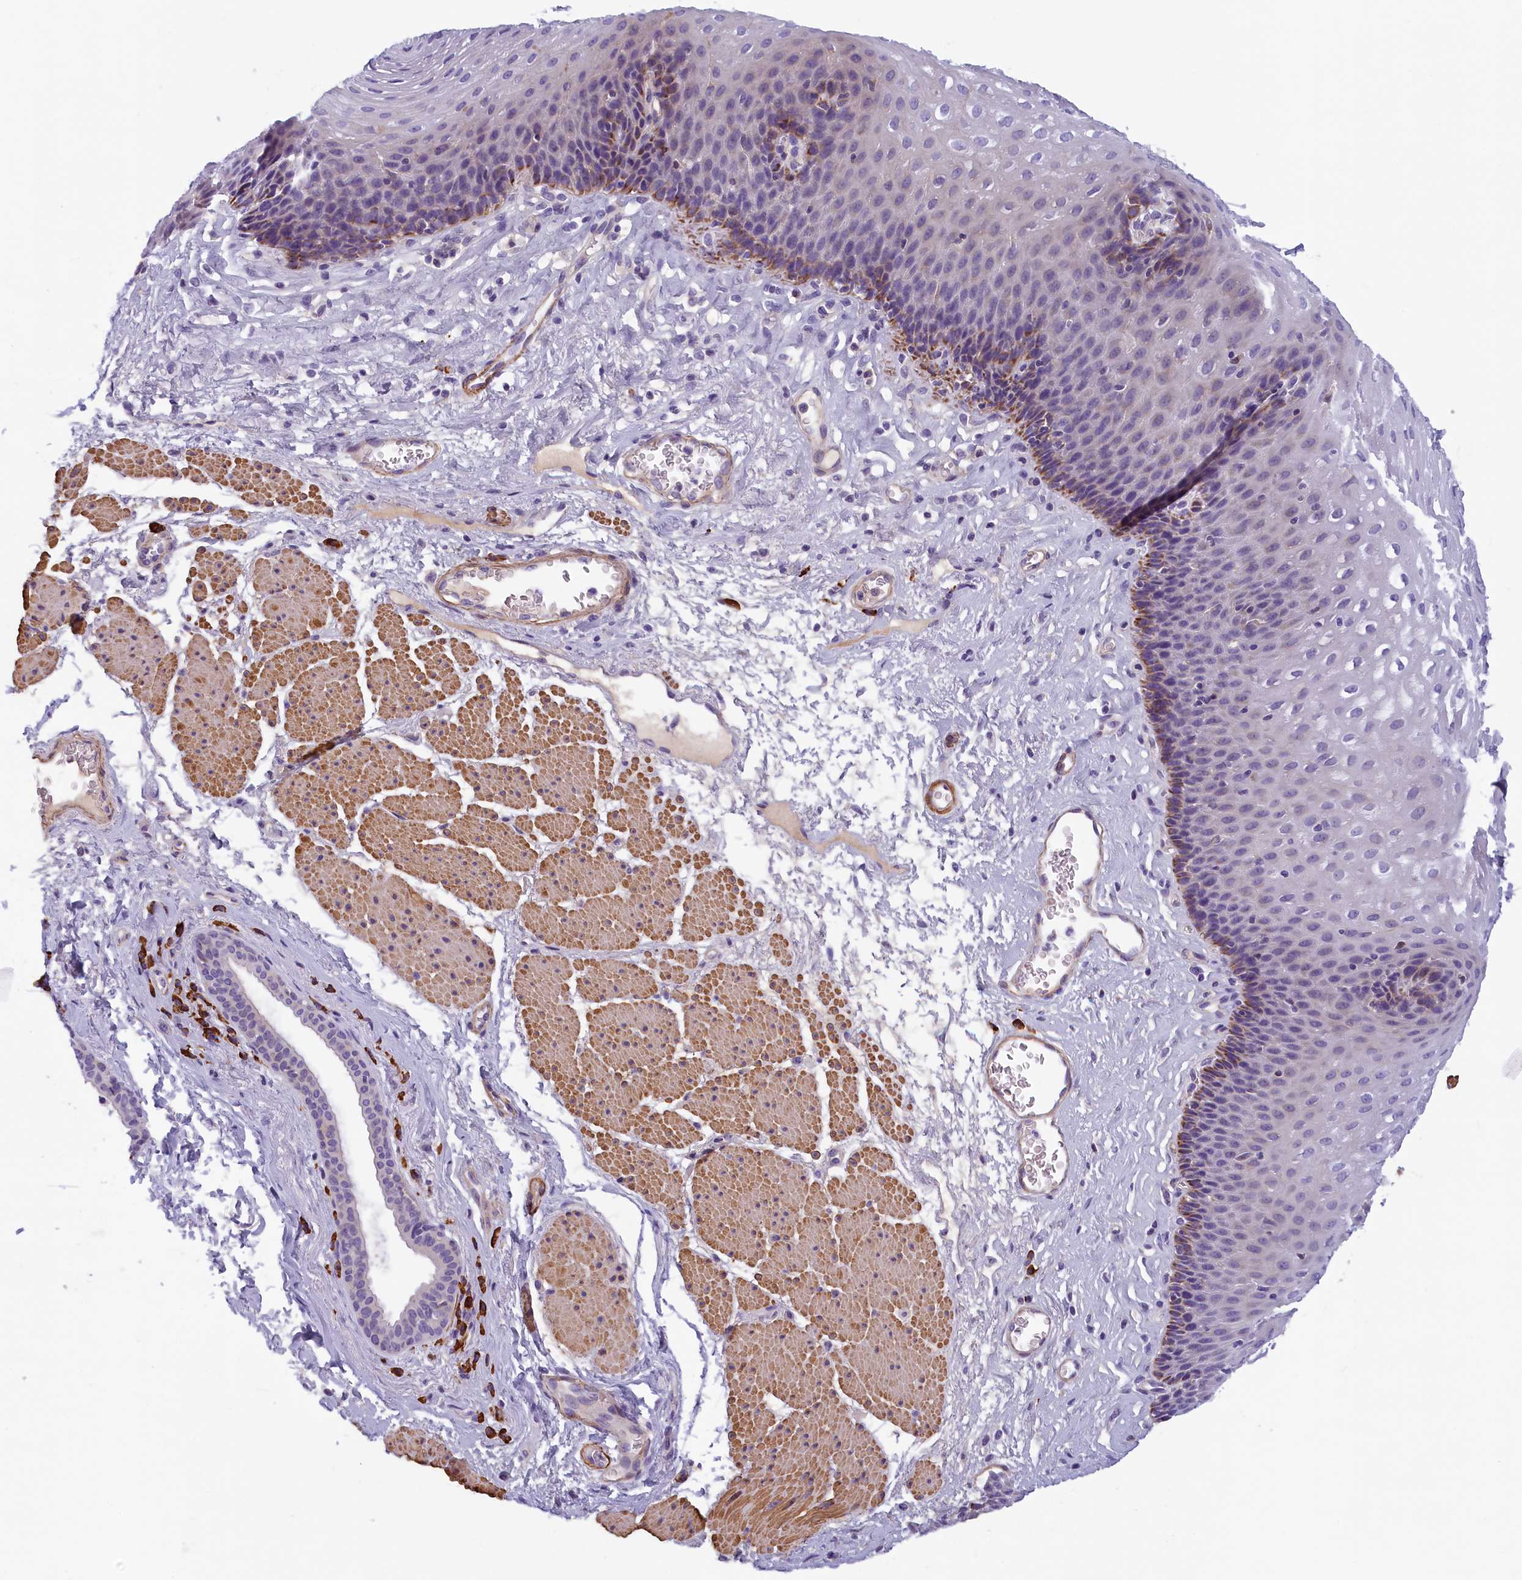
{"staining": {"intensity": "moderate", "quantity": "<25%", "location": "cytoplasmic/membranous"}, "tissue": "esophagus", "cell_type": "Squamous epithelial cells", "image_type": "normal", "snomed": [{"axis": "morphology", "description": "Normal tissue, NOS"}, {"axis": "topography", "description": "Esophagus"}], "caption": "Moderate cytoplasmic/membranous staining is present in about <25% of squamous epithelial cells in unremarkable esophagus.", "gene": "BCL2L13", "patient": {"sex": "female", "age": 66}}